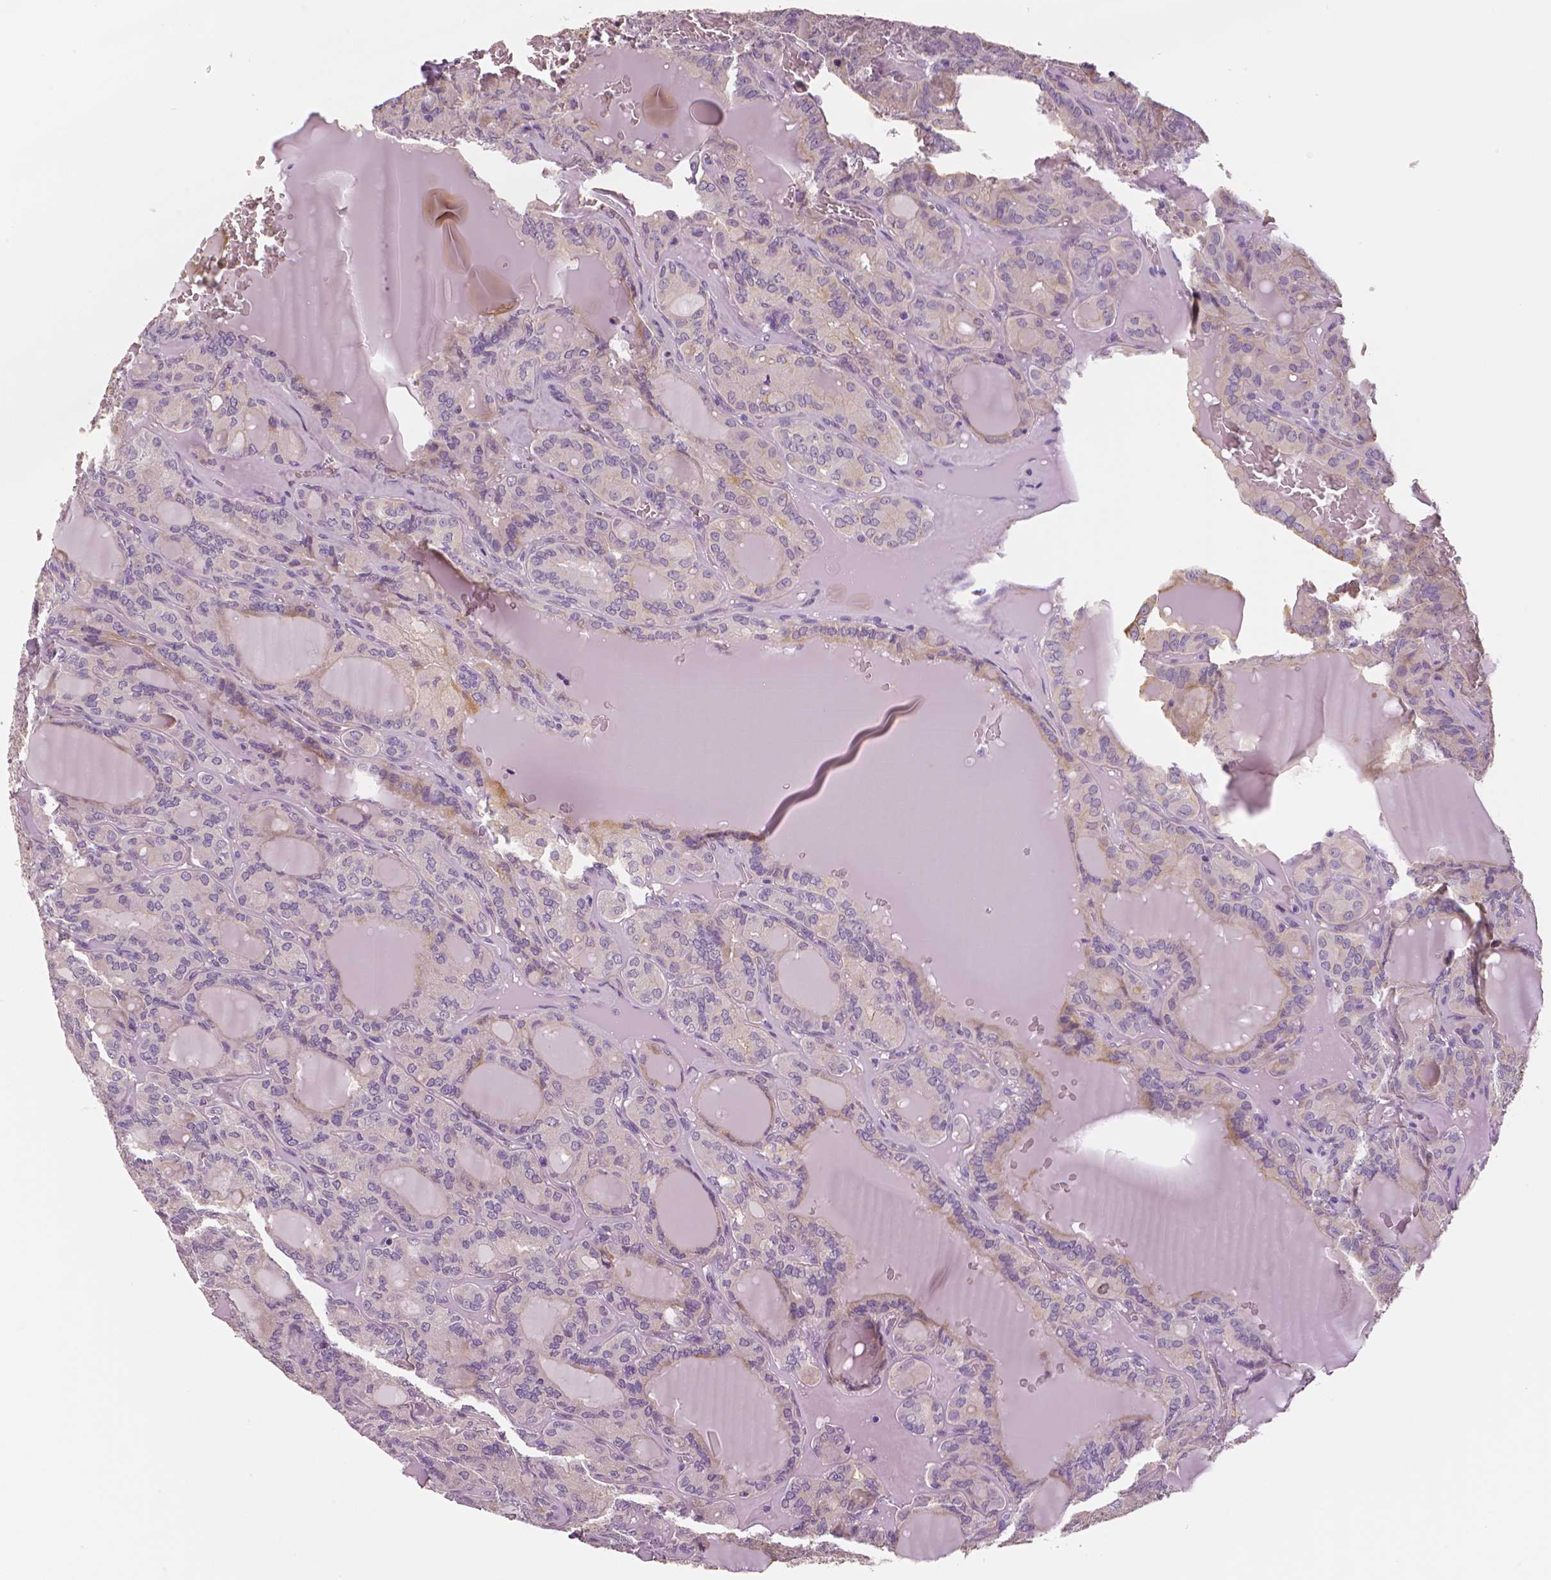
{"staining": {"intensity": "negative", "quantity": "none", "location": "none"}, "tissue": "thyroid cancer", "cell_type": "Tumor cells", "image_type": "cancer", "snomed": [{"axis": "morphology", "description": "Papillary adenocarcinoma, NOS"}, {"axis": "topography", "description": "Thyroid gland"}], "caption": "Immunohistochemical staining of human thyroid cancer (papillary adenocarcinoma) exhibits no significant positivity in tumor cells.", "gene": "MKI67", "patient": {"sex": "male", "age": 87}}